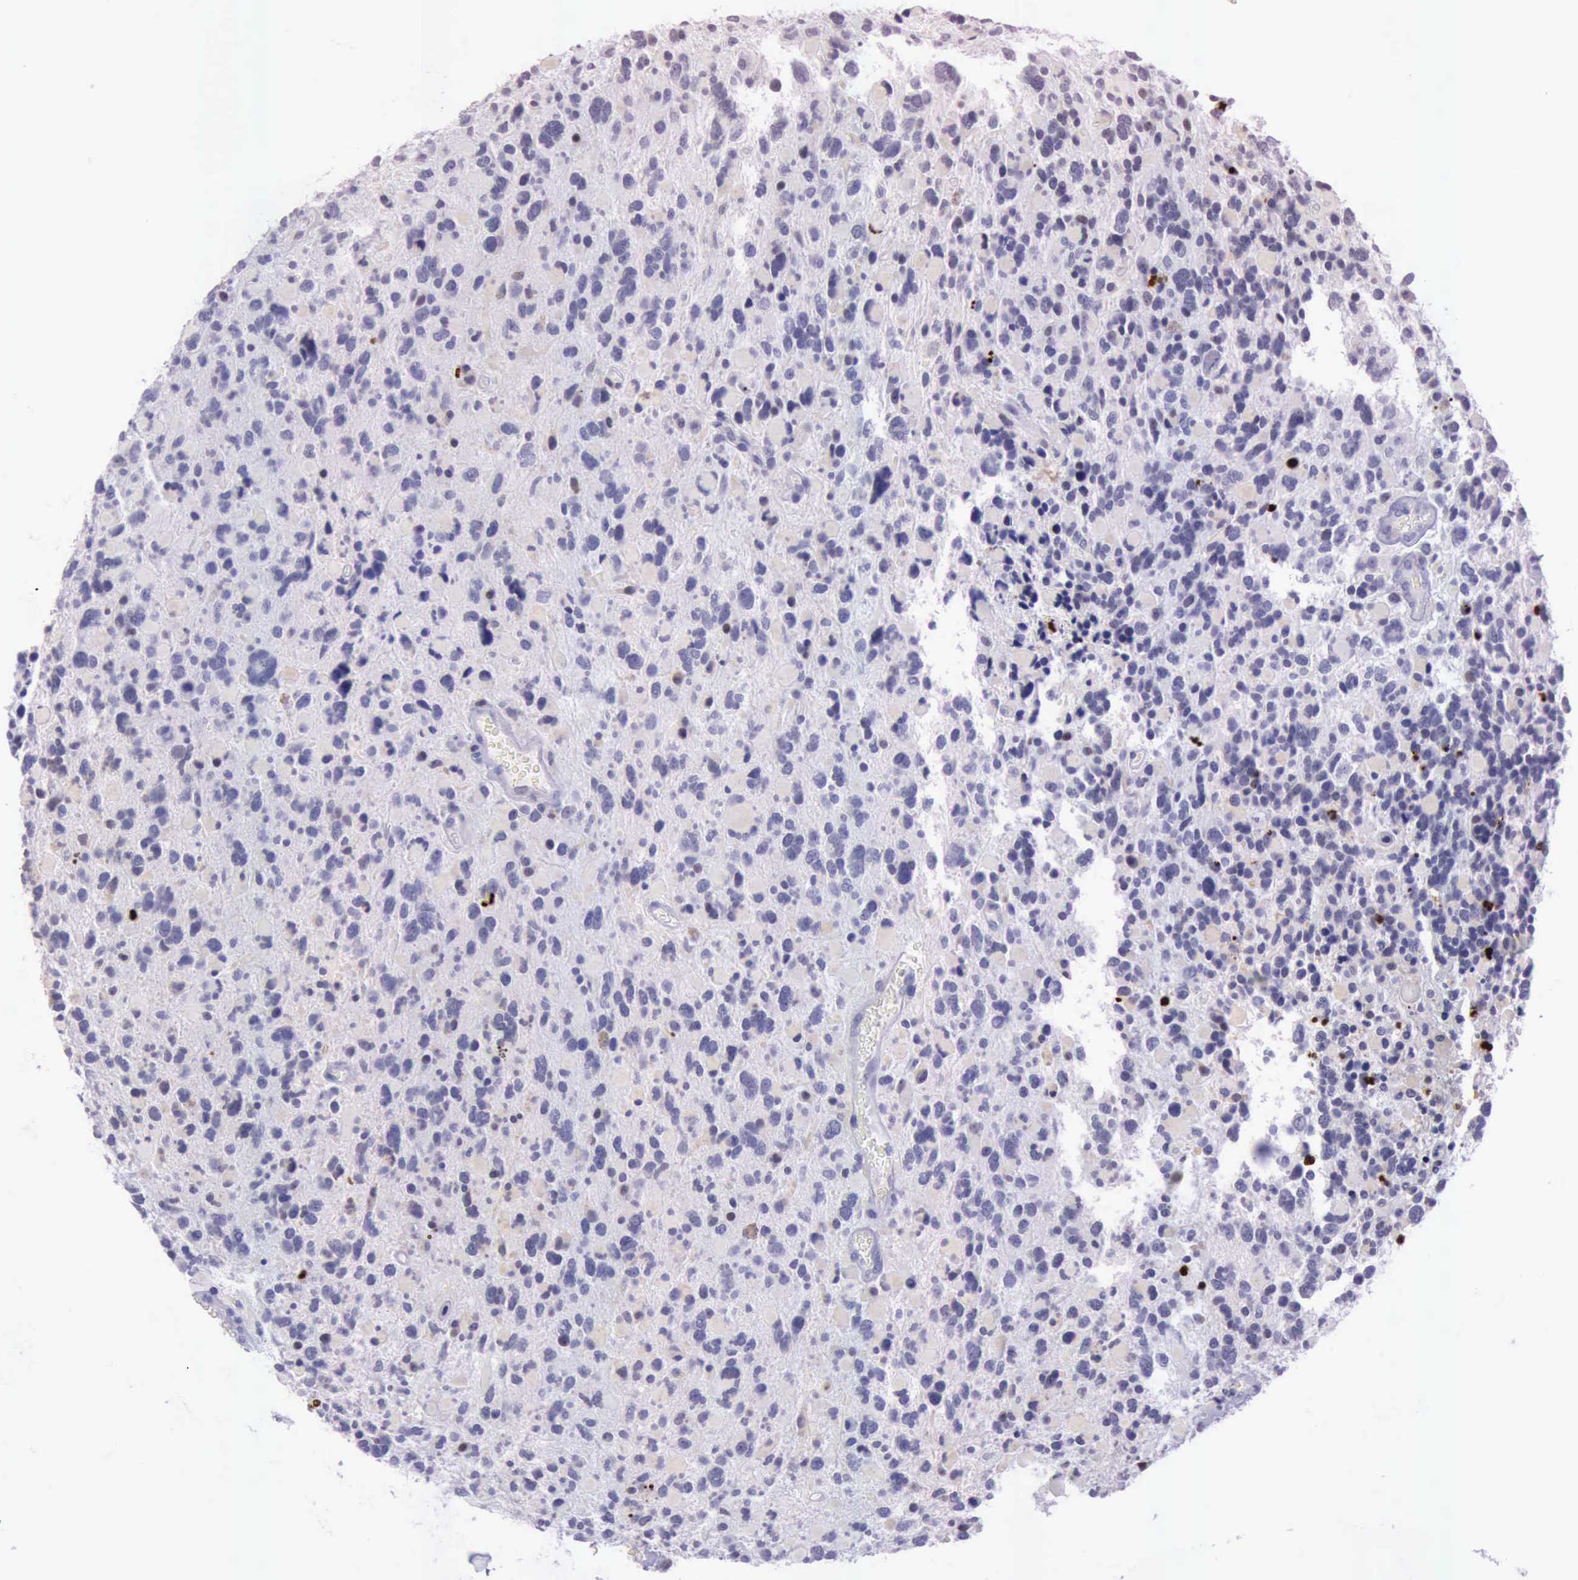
{"staining": {"intensity": "strong", "quantity": "<25%", "location": "nuclear"}, "tissue": "glioma", "cell_type": "Tumor cells", "image_type": "cancer", "snomed": [{"axis": "morphology", "description": "Glioma, malignant, High grade"}, {"axis": "topography", "description": "Brain"}], "caption": "Immunohistochemical staining of glioma reveals medium levels of strong nuclear expression in approximately <25% of tumor cells.", "gene": "PARP1", "patient": {"sex": "female", "age": 37}}